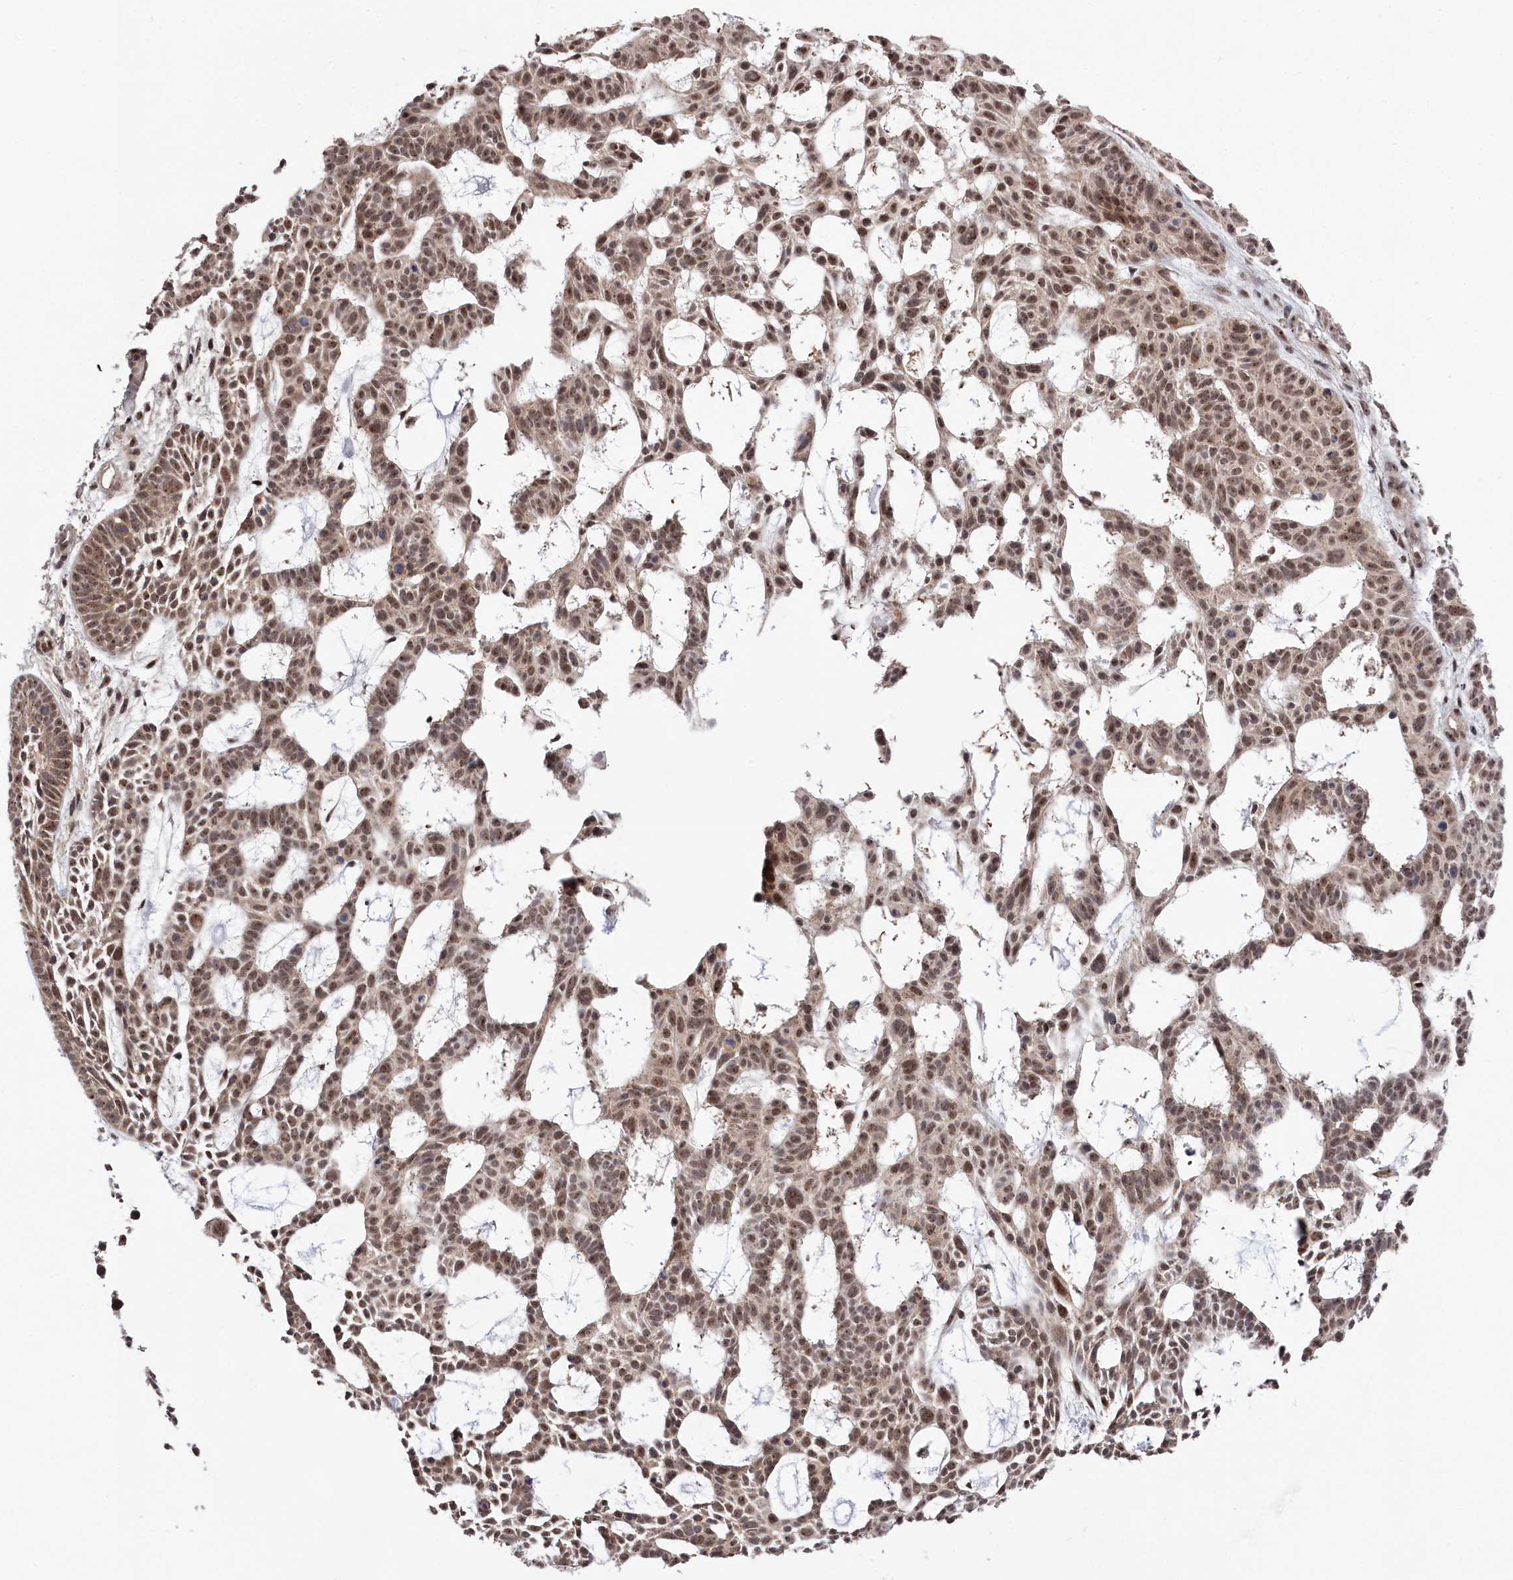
{"staining": {"intensity": "moderate", "quantity": ">75%", "location": "nuclear"}, "tissue": "skin cancer", "cell_type": "Tumor cells", "image_type": "cancer", "snomed": [{"axis": "morphology", "description": "Basal cell carcinoma"}, {"axis": "topography", "description": "Skin"}], "caption": "Basal cell carcinoma (skin) stained for a protein (brown) demonstrates moderate nuclear positive positivity in about >75% of tumor cells.", "gene": "EXOSC1", "patient": {"sex": "male", "age": 89}}